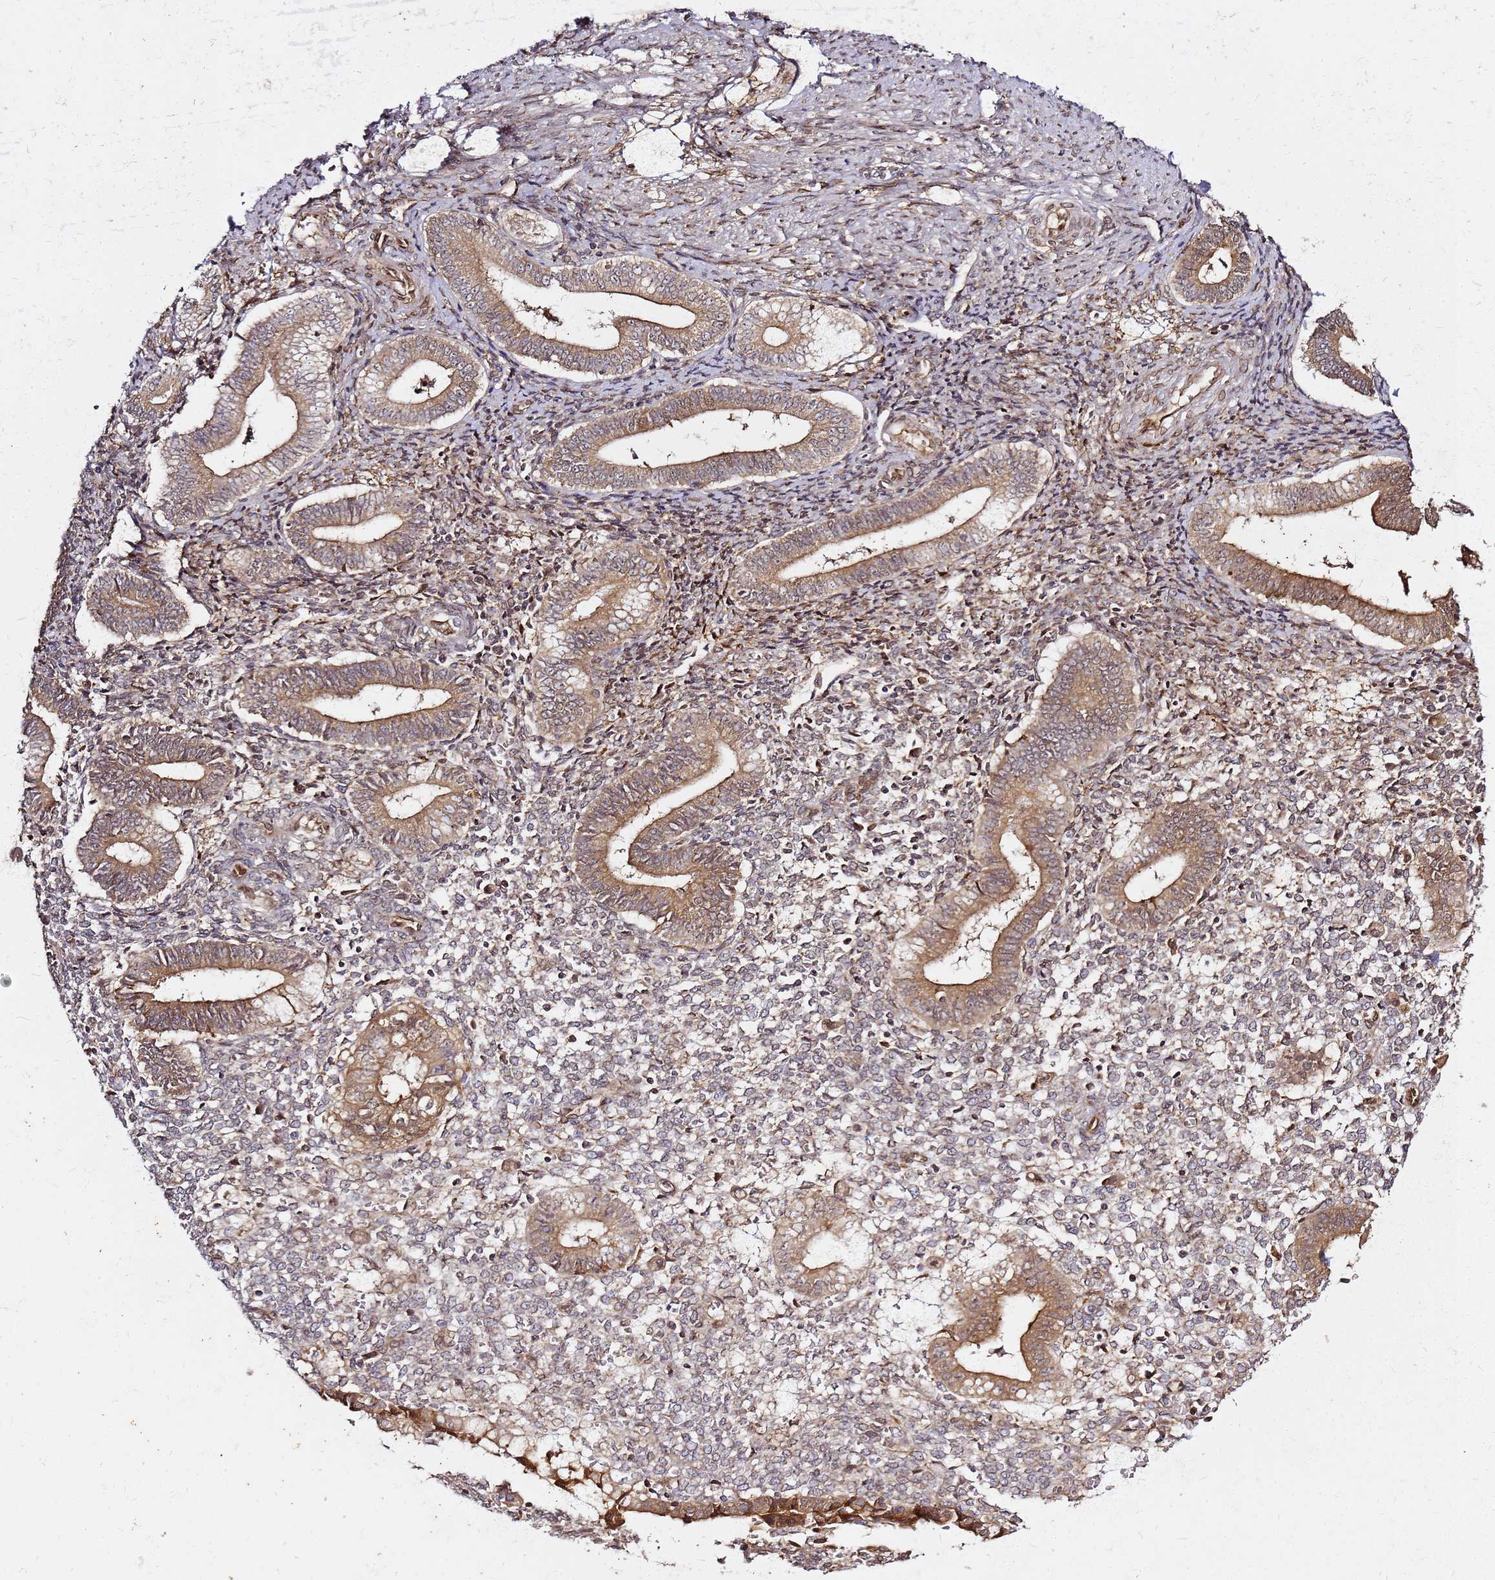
{"staining": {"intensity": "weak", "quantity": "<25%", "location": "nuclear"}, "tissue": "endometrium", "cell_type": "Cells in endometrial stroma", "image_type": "normal", "snomed": [{"axis": "morphology", "description": "Normal tissue, NOS"}, {"axis": "topography", "description": "Other"}, {"axis": "topography", "description": "Endometrium"}], "caption": "DAB immunohistochemical staining of benign endometrium exhibits no significant staining in cells in endometrial stroma.", "gene": "NUDT14", "patient": {"sex": "female", "age": 44}}